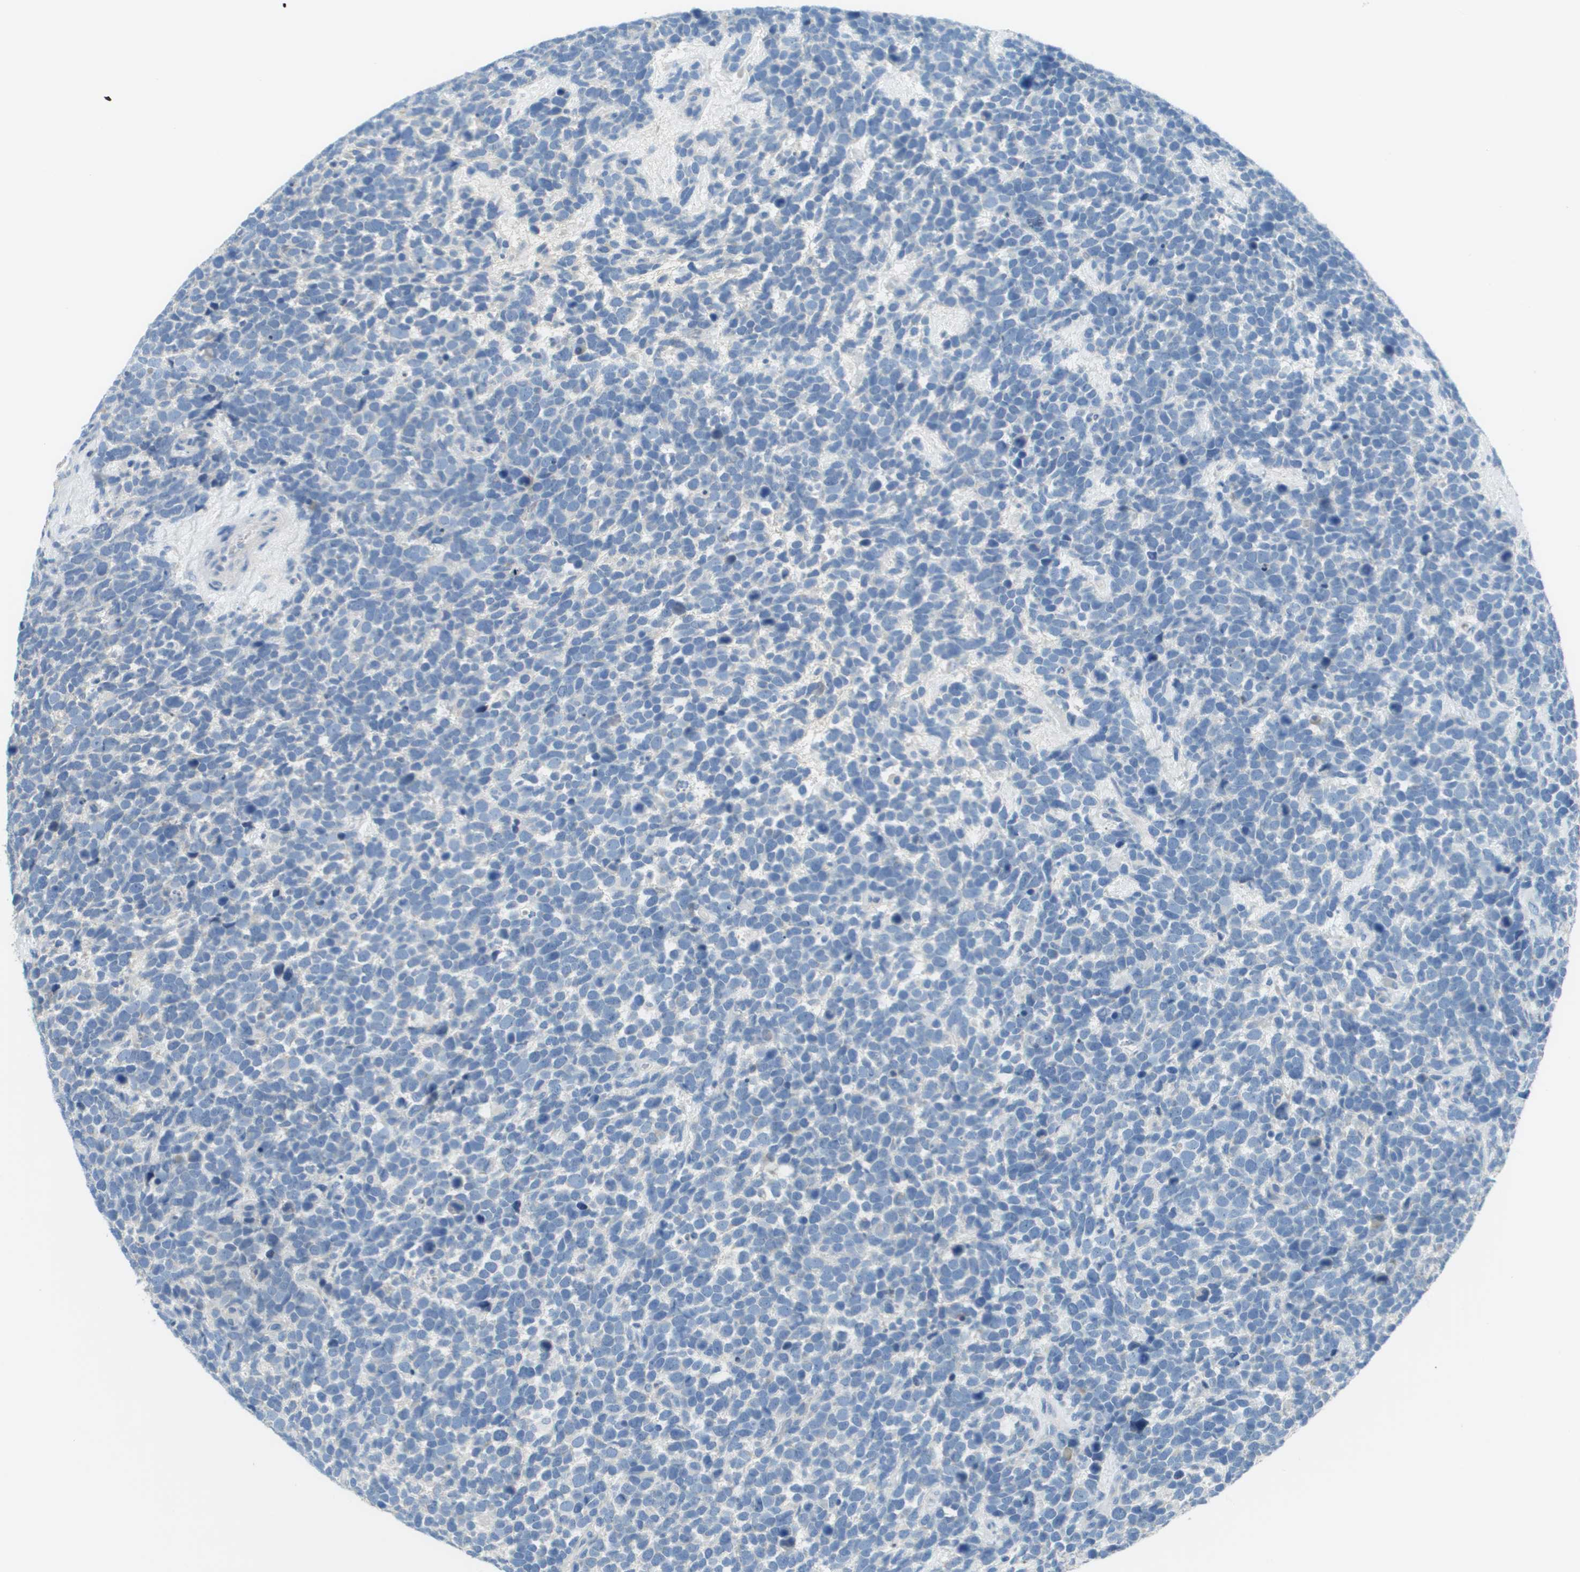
{"staining": {"intensity": "negative", "quantity": "none", "location": "none"}, "tissue": "urothelial cancer", "cell_type": "Tumor cells", "image_type": "cancer", "snomed": [{"axis": "morphology", "description": "Urothelial carcinoma, High grade"}, {"axis": "topography", "description": "Urinary bladder"}], "caption": "Protein analysis of urothelial cancer exhibits no significant positivity in tumor cells. (DAB IHC, high magnification).", "gene": "PTGDR2", "patient": {"sex": "female", "age": 82}}